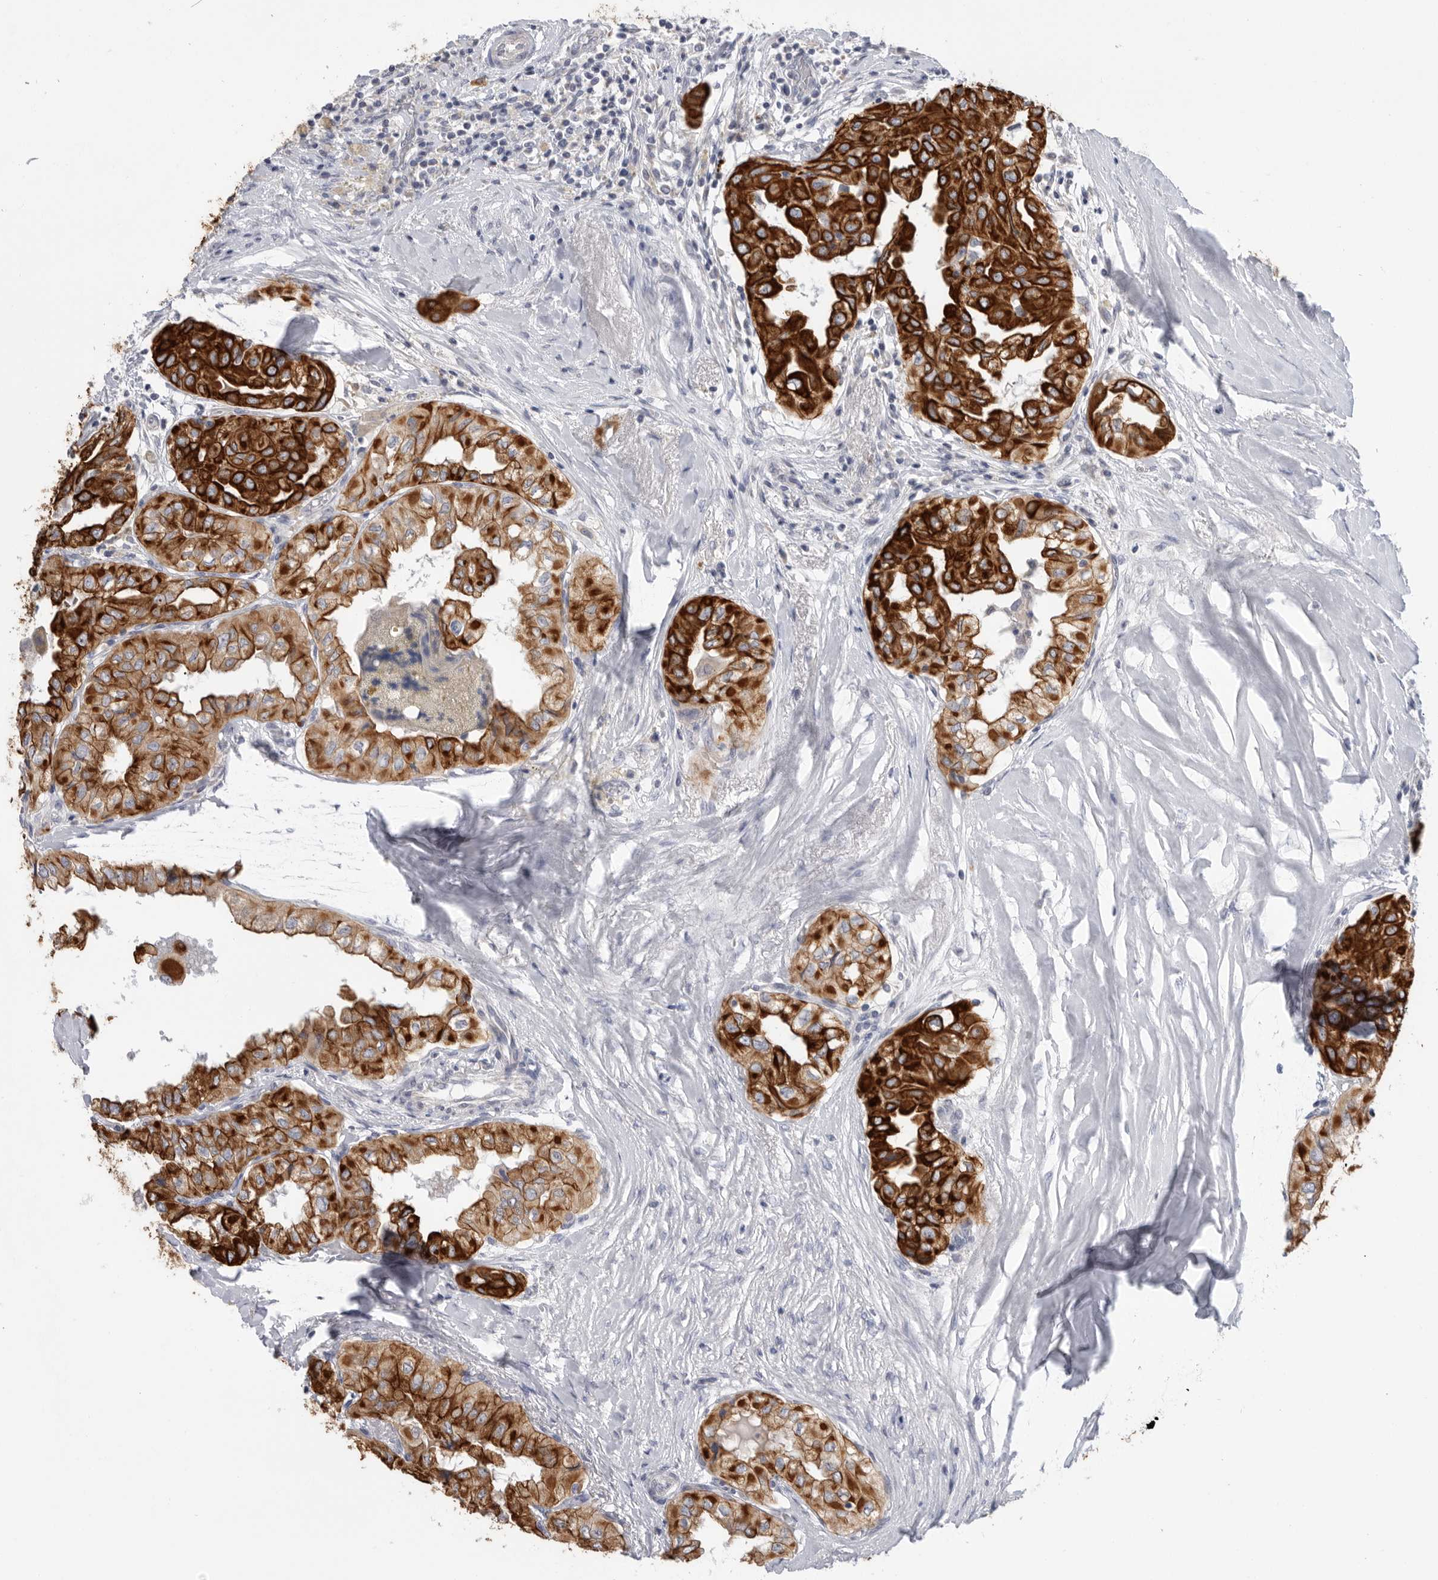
{"staining": {"intensity": "strong", "quantity": ">75%", "location": "cytoplasmic/membranous"}, "tissue": "thyroid cancer", "cell_type": "Tumor cells", "image_type": "cancer", "snomed": [{"axis": "morphology", "description": "Papillary adenocarcinoma, NOS"}, {"axis": "topography", "description": "Thyroid gland"}], "caption": "IHC photomicrograph of human thyroid cancer (papillary adenocarcinoma) stained for a protein (brown), which shows high levels of strong cytoplasmic/membranous staining in about >75% of tumor cells.", "gene": "MTFR1L", "patient": {"sex": "female", "age": 59}}